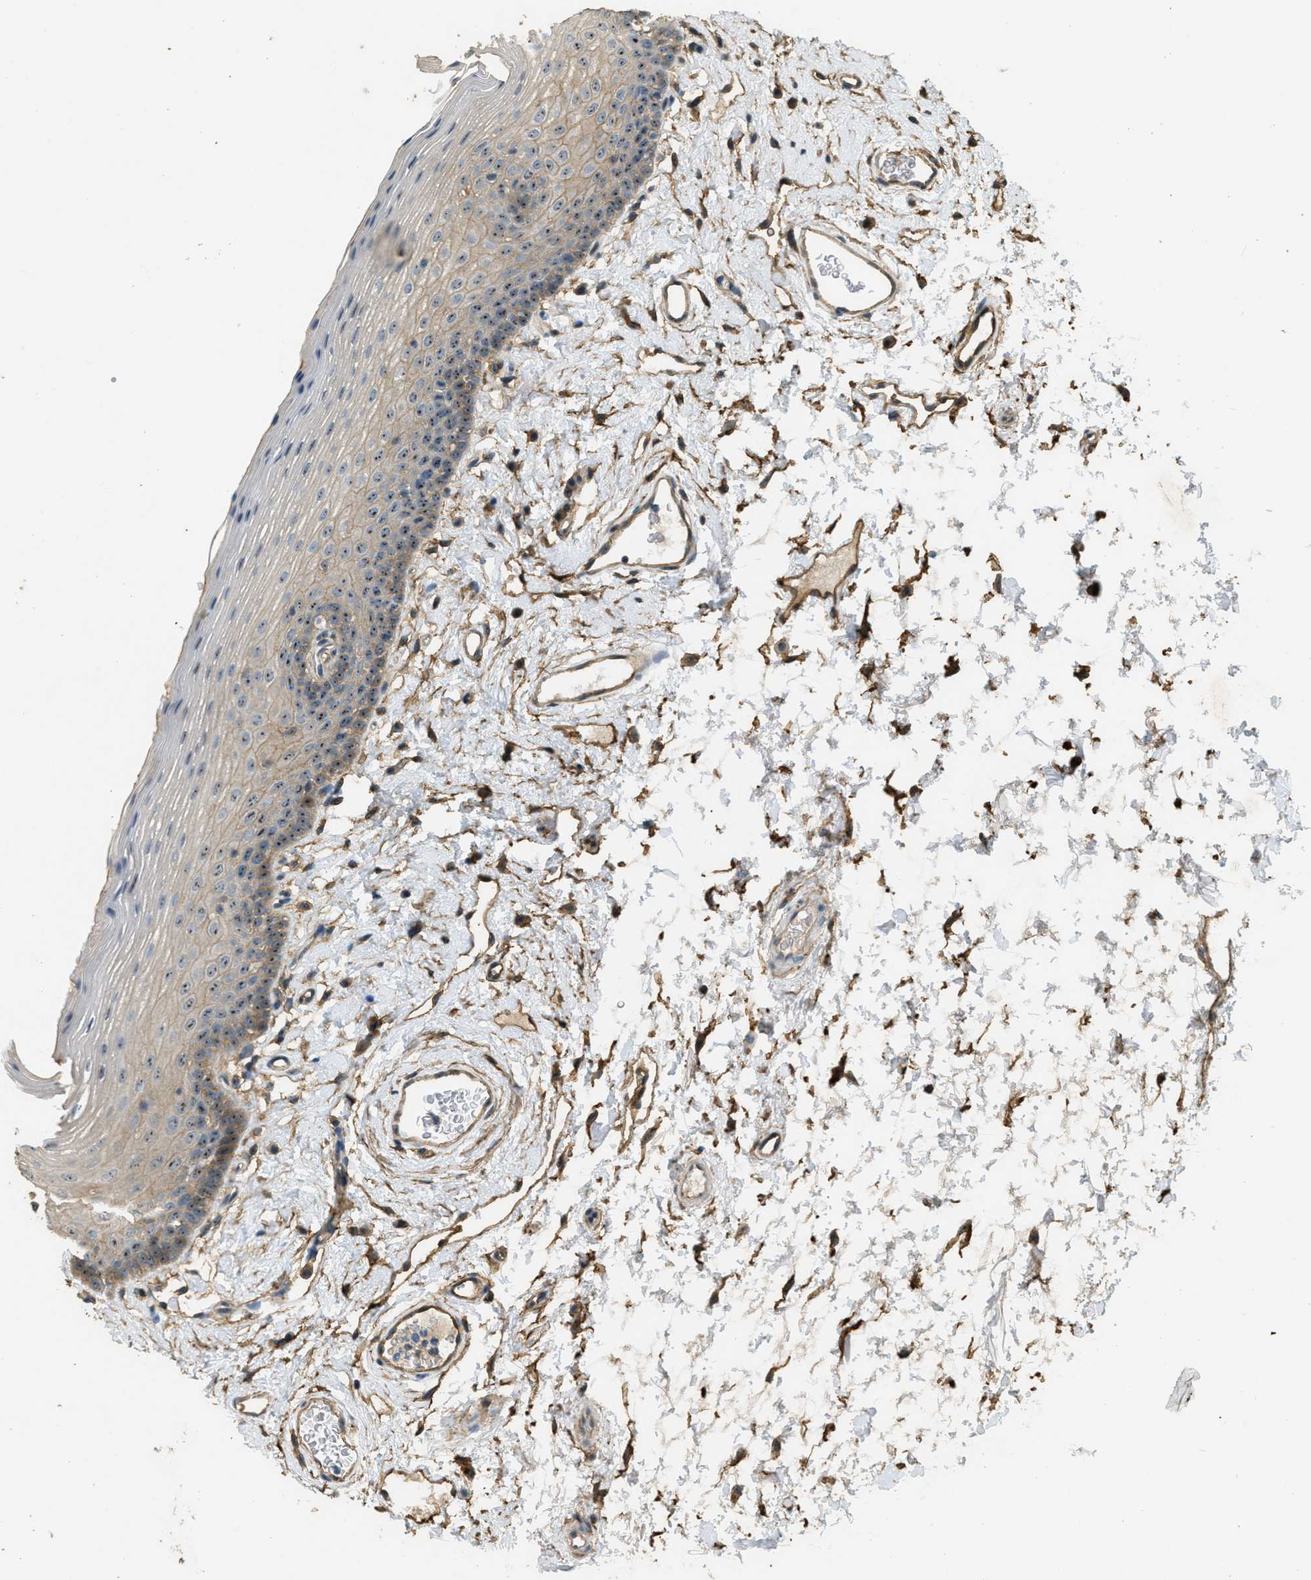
{"staining": {"intensity": "moderate", "quantity": "25%-75%", "location": "cytoplasmic/membranous,nuclear"}, "tissue": "oral mucosa", "cell_type": "Squamous epithelial cells", "image_type": "normal", "snomed": [{"axis": "morphology", "description": "Normal tissue, NOS"}, {"axis": "topography", "description": "Oral tissue"}], "caption": "Immunohistochemical staining of normal oral mucosa demonstrates medium levels of moderate cytoplasmic/membranous,nuclear expression in about 25%-75% of squamous epithelial cells. Using DAB (brown) and hematoxylin (blue) stains, captured at high magnification using brightfield microscopy.", "gene": "OSMR", "patient": {"sex": "male", "age": 66}}